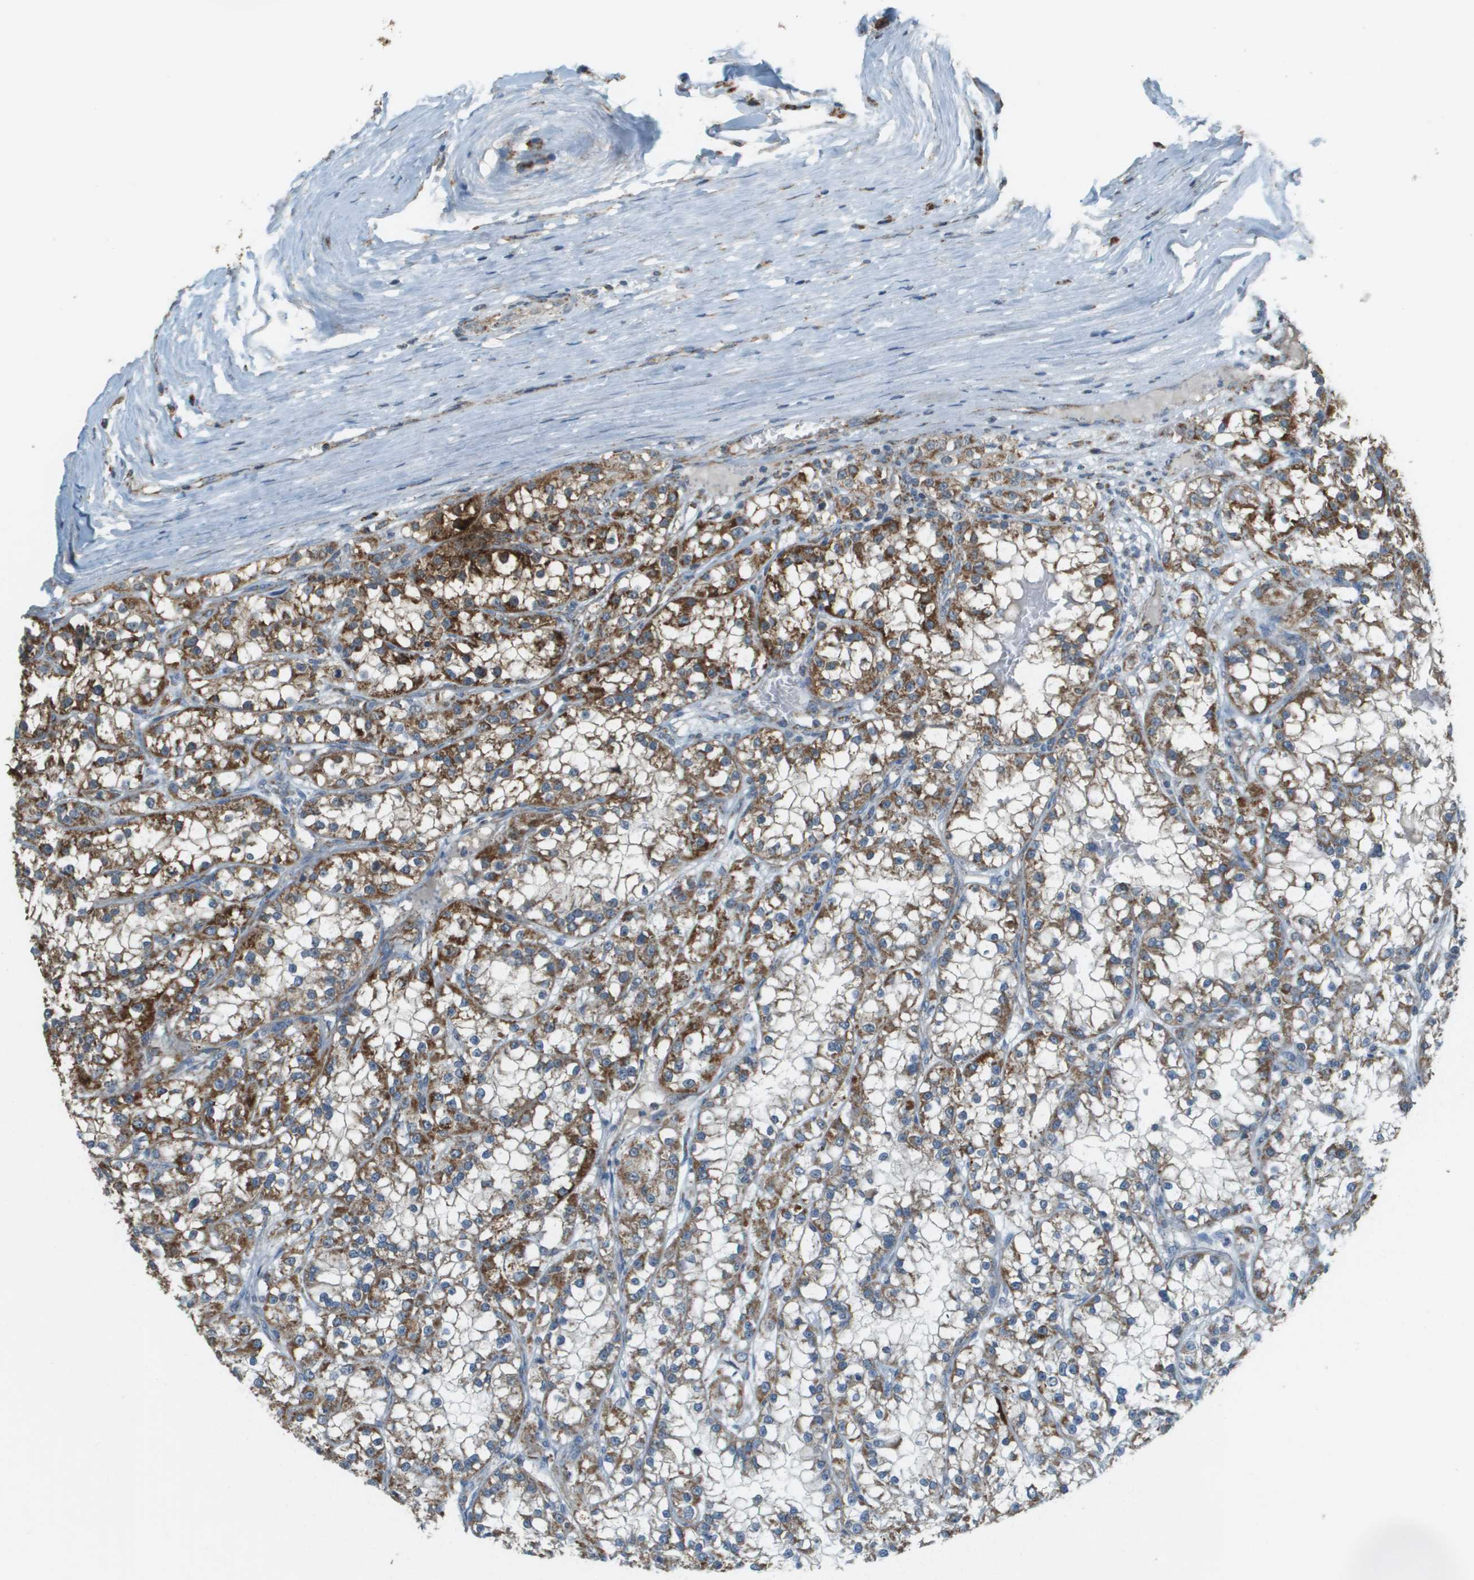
{"staining": {"intensity": "moderate", "quantity": ">75%", "location": "cytoplasmic/membranous"}, "tissue": "renal cancer", "cell_type": "Tumor cells", "image_type": "cancer", "snomed": [{"axis": "morphology", "description": "Adenocarcinoma, NOS"}, {"axis": "topography", "description": "Kidney"}], "caption": "An immunohistochemistry image of tumor tissue is shown. Protein staining in brown shows moderate cytoplasmic/membranous positivity in renal cancer (adenocarcinoma) within tumor cells.", "gene": "FH", "patient": {"sex": "female", "age": 52}}